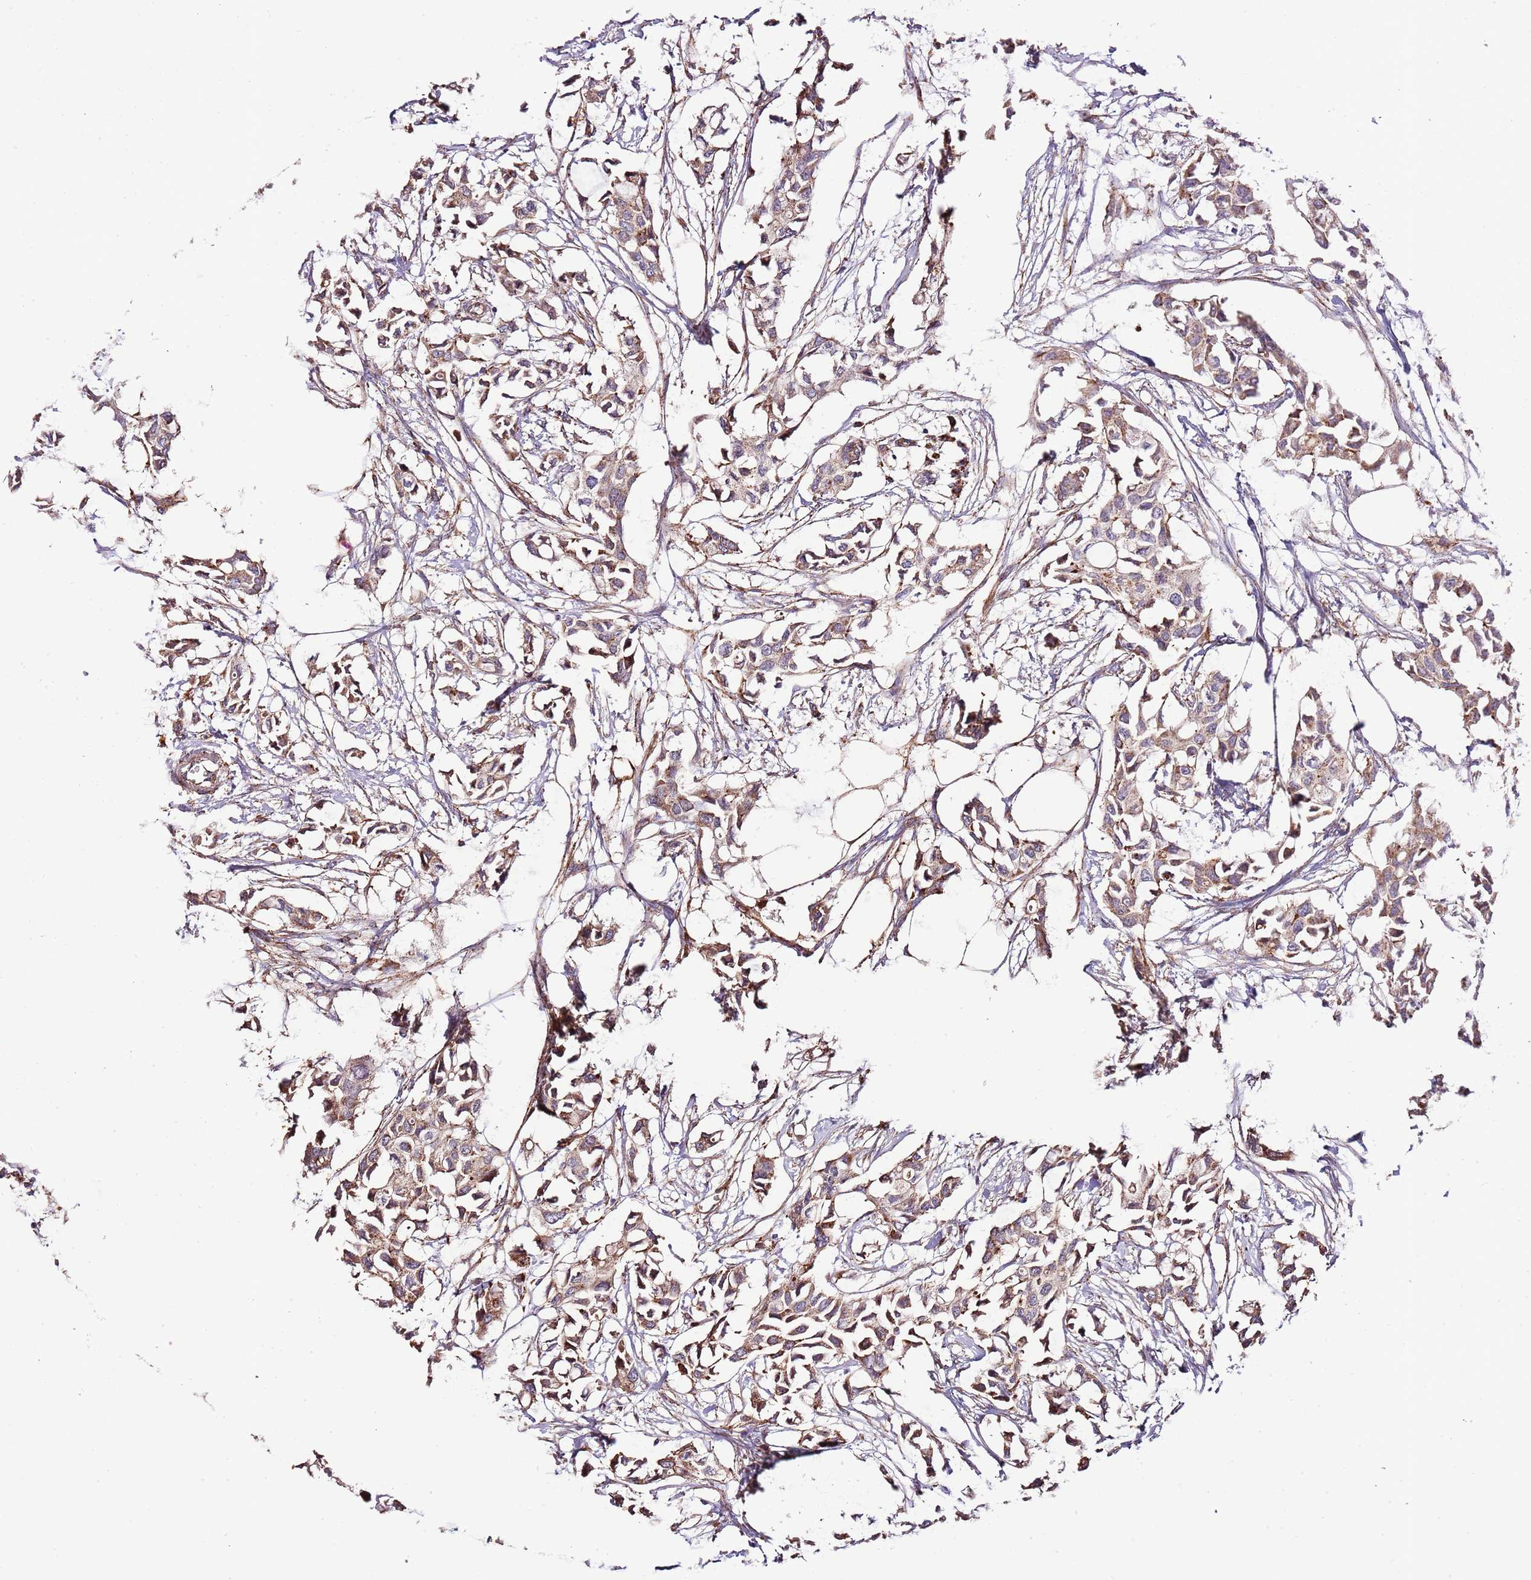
{"staining": {"intensity": "moderate", "quantity": ">75%", "location": "cytoplasmic/membranous"}, "tissue": "breast cancer", "cell_type": "Tumor cells", "image_type": "cancer", "snomed": [{"axis": "morphology", "description": "Duct carcinoma"}, {"axis": "topography", "description": "Breast"}], "caption": "A brown stain labels moderate cytoplasmic/membranous positivity of a protein in human breast cancer (infiltrating ductal carcinoma) tumor cells.", "gene": "DOCK6", "patient": {"sex": "female", "age": 41}}